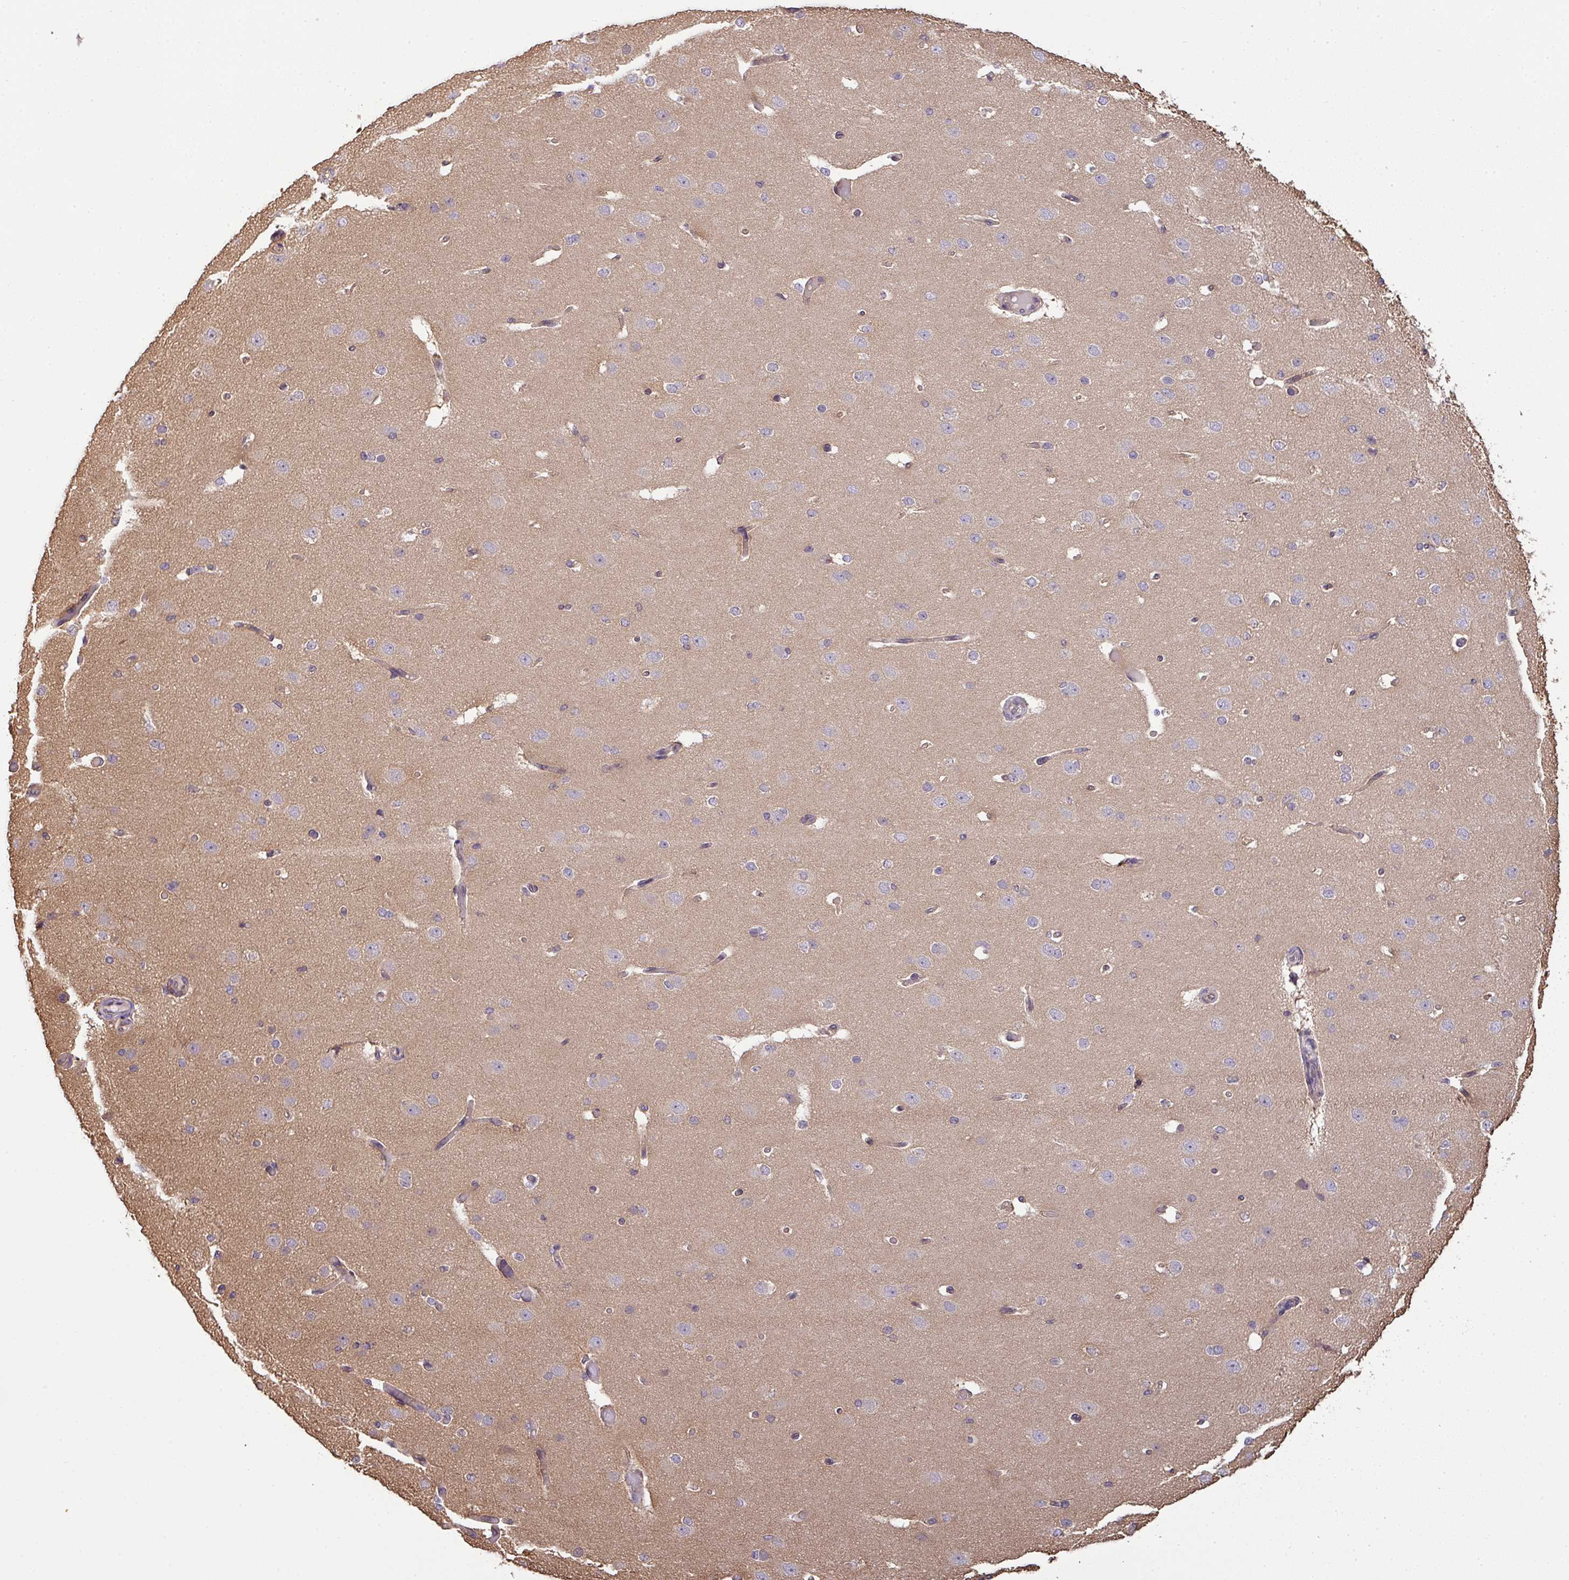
{"staining": {"intensity": "moderate", "quantity": "25%-75%", "location": "cytoplasmic/membranous"}, "tissue": "cerebral cortex", "cell_type": "Endothelial cells", "image_type": "normal", "snomed": [{"axis": "morphology", "description": "Normal tissue, NOS"}, {"axis": "morphology", "description": "Inflammation, NOS"}, {"axis": "topography", "description": "Cerebral cortex"}], "caption": "Brown immunohistochemical staining in benign cerebral cortex reveals moderate cytoplasmic/membranous positivity in about 25%-75% of endothelial cells. Nuclei are stained in blue.", "gene": "VENTX", "patient": {"sex": "male", "age": 6}}